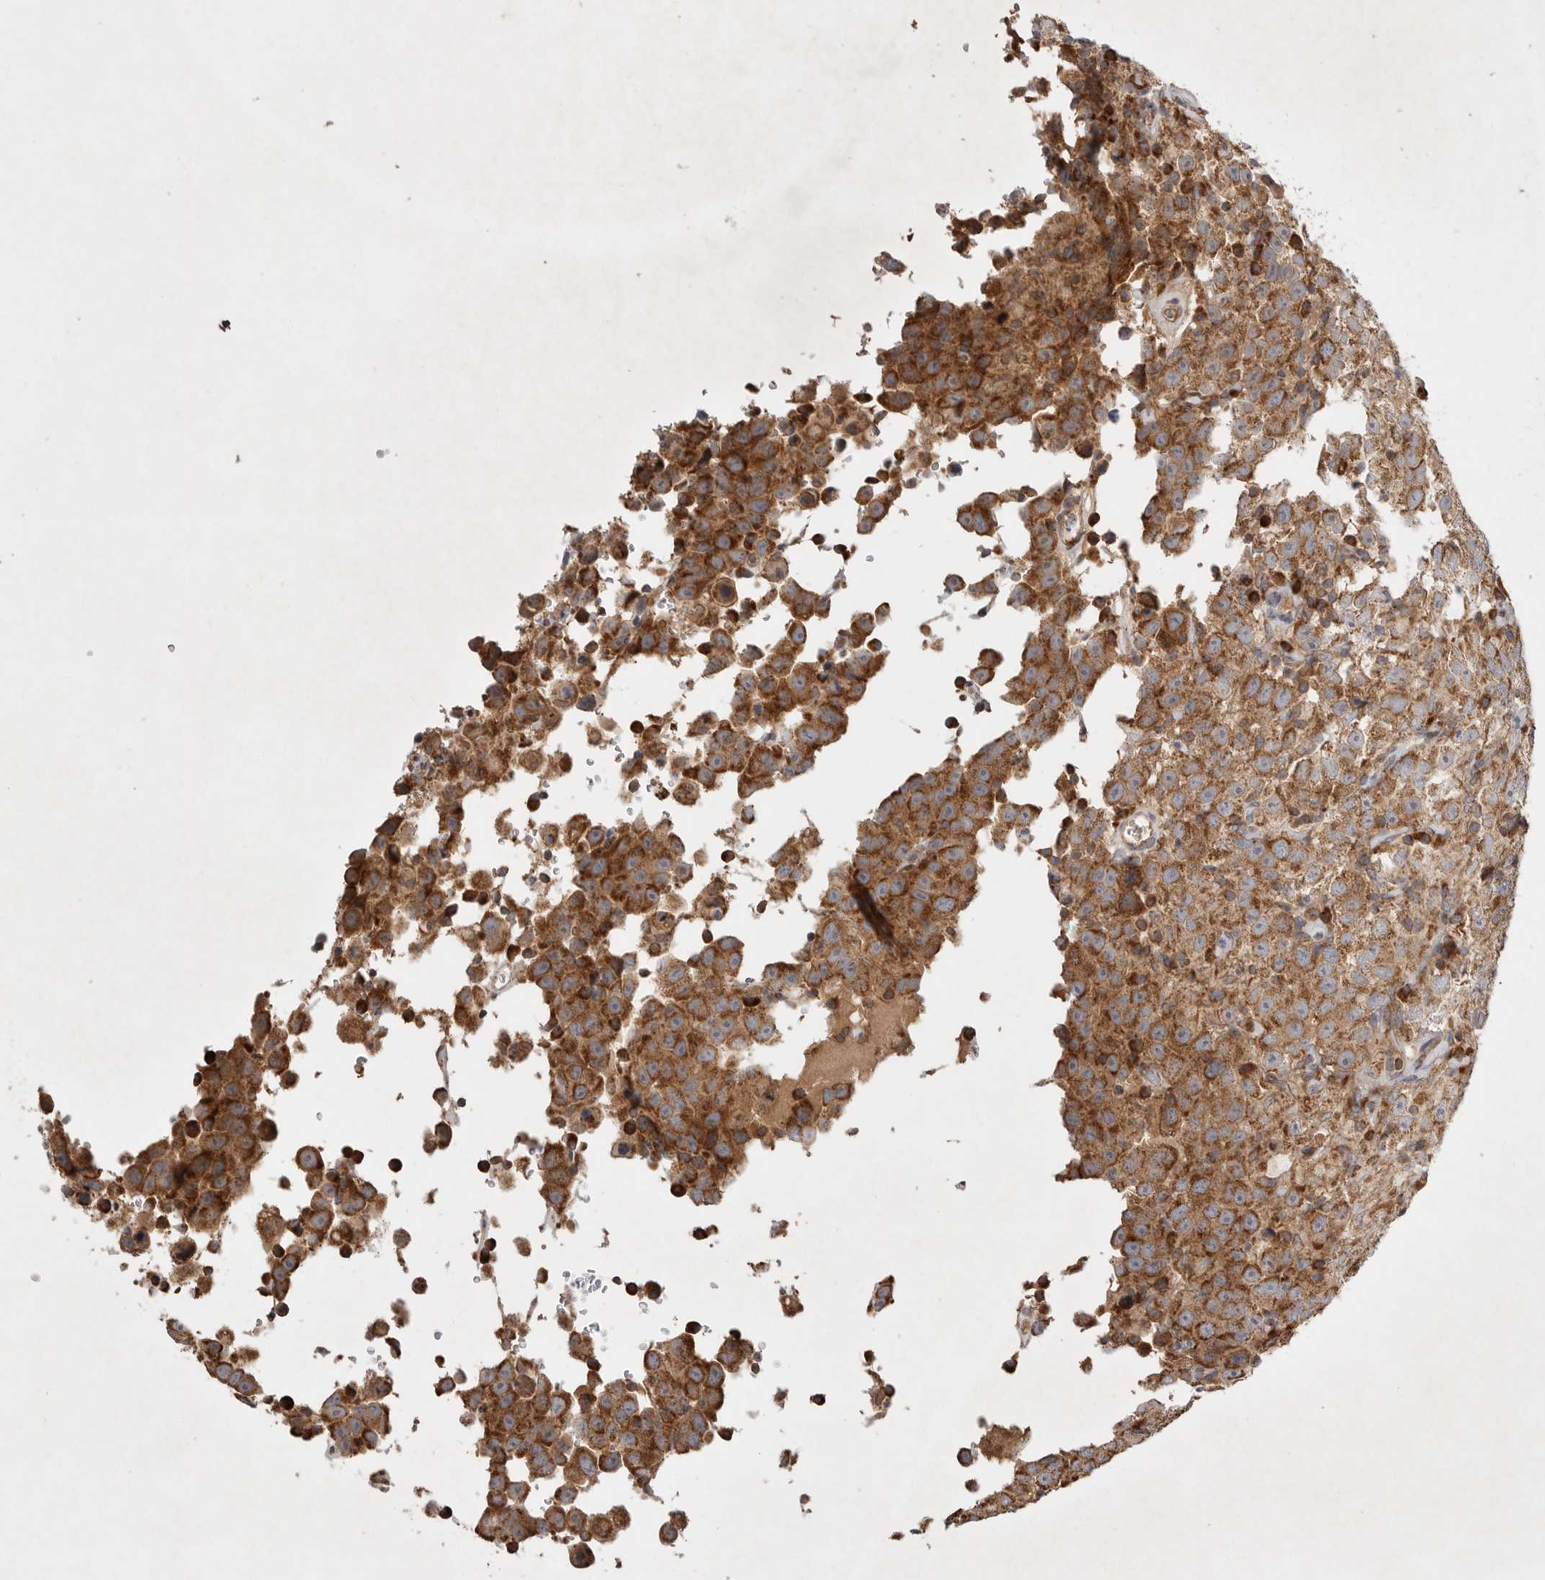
{"staining": {"intensity": "strong", "quantity": ">75%", "location": "cytoplasmic/membranous"}, "tissue": "testis cancer", "cell_type": "Tumor cells", "image_type": "cancer", "snomed": [{"axis": "morphology", "description": "Seminoma, NOS"}, {"axis": "topography", "description": "Testis"}], "caption": "Testis cancer (seminoma) stained with DAB immunohistochemistry displays high levels of strong cytoplasmic/membranous positivity in approximately >75% of tumor cells. (Brightfield microscopy of DAB IHC at high magnification).", "gene": "KIF21B", "patient": {"sex": "male", "age": 41}}